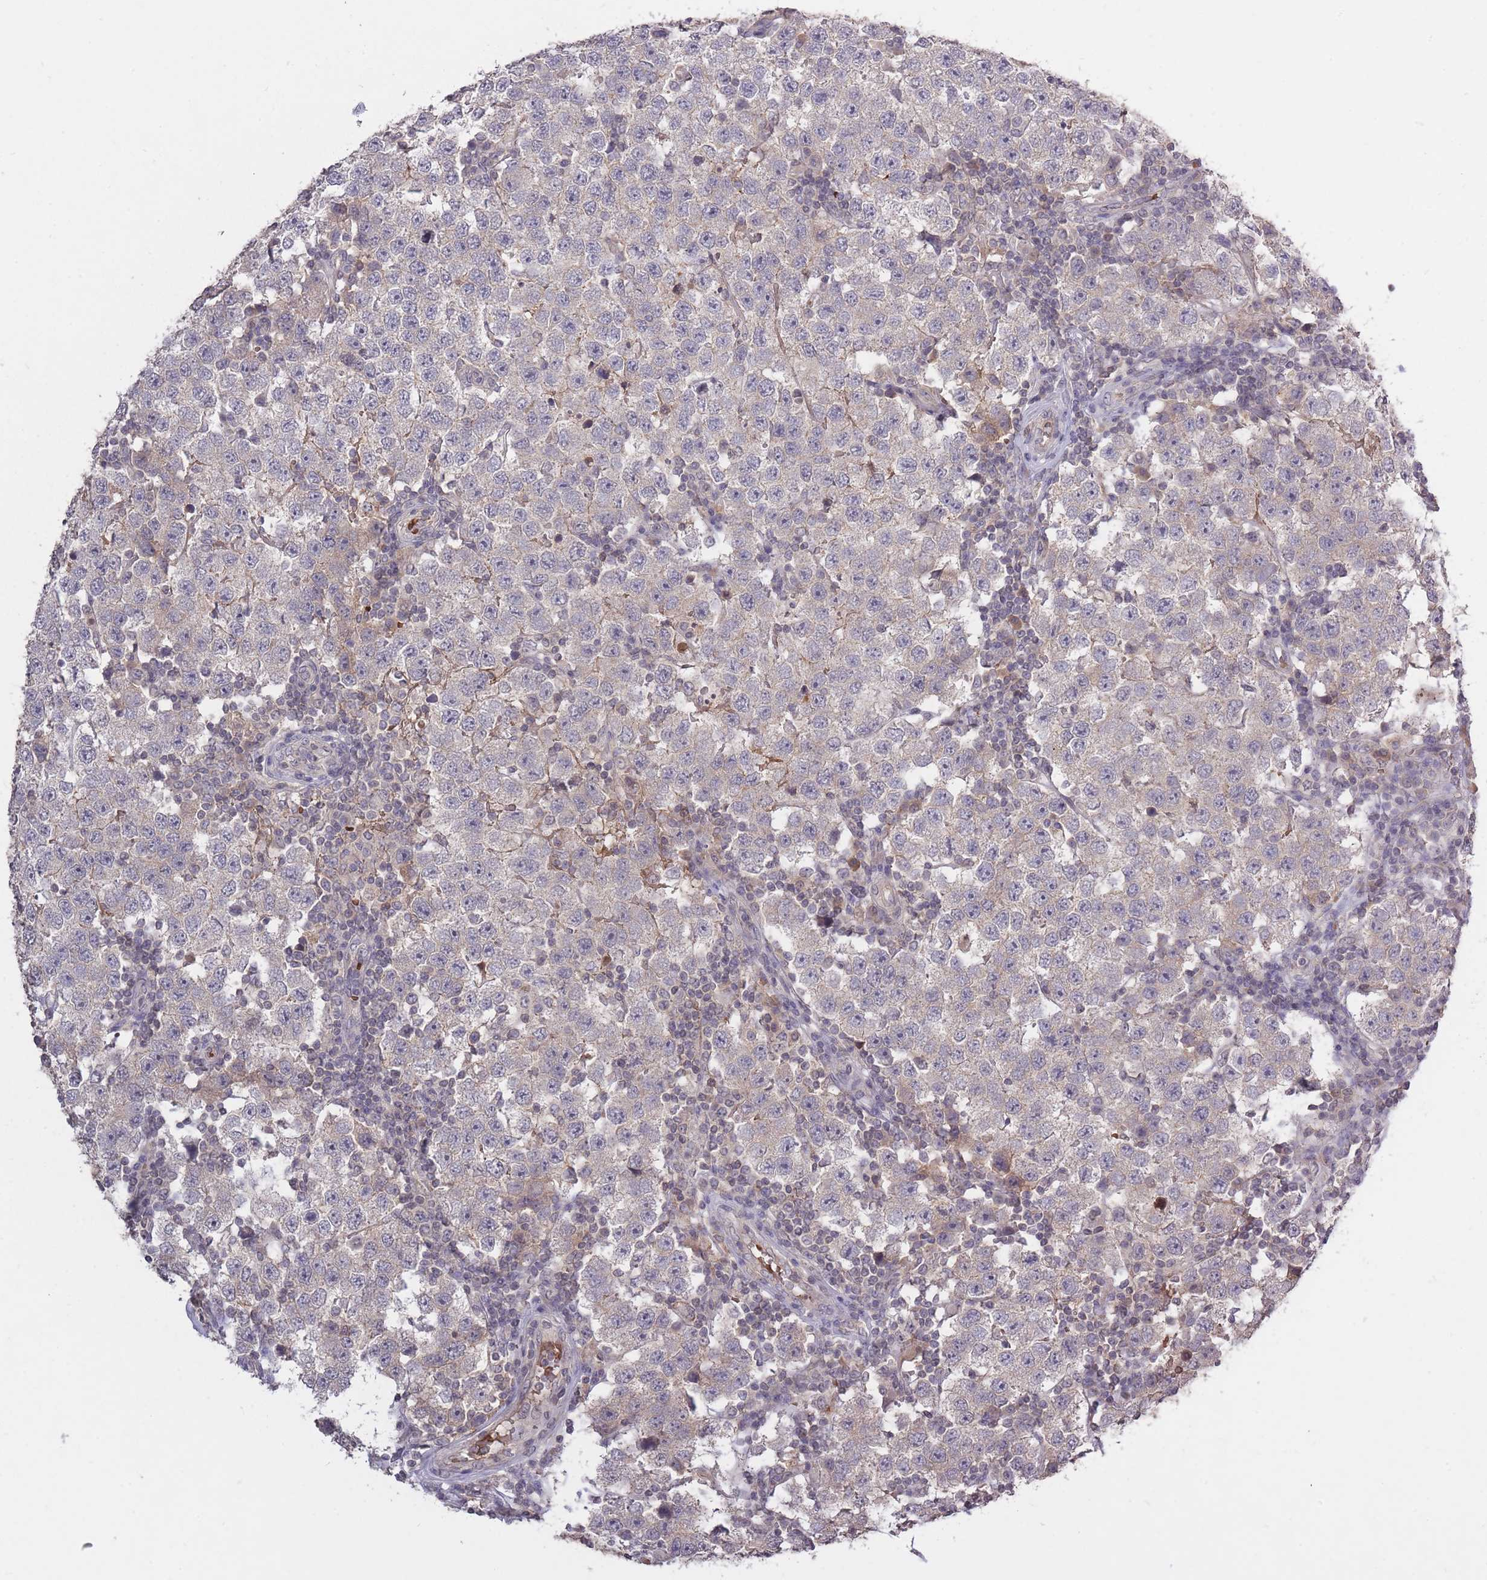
{"staining": {"intensity": "negative", "quantity": "none", "location": "none"}, "tissue": "testis cancer", "cell_type": "Tumor cells", "image_type": "cancer", "snomed": [{"axis": "morphology", "description": "Seminoma, NOS"}, {"axis": "topography", "description": "Testis"}], "caption": "The micrograph reveals no significant expression in tumor cells of seminoma (testis).", "gene": "ADCYAP1R1", "patient": {"sex": "male", "age": 34}}